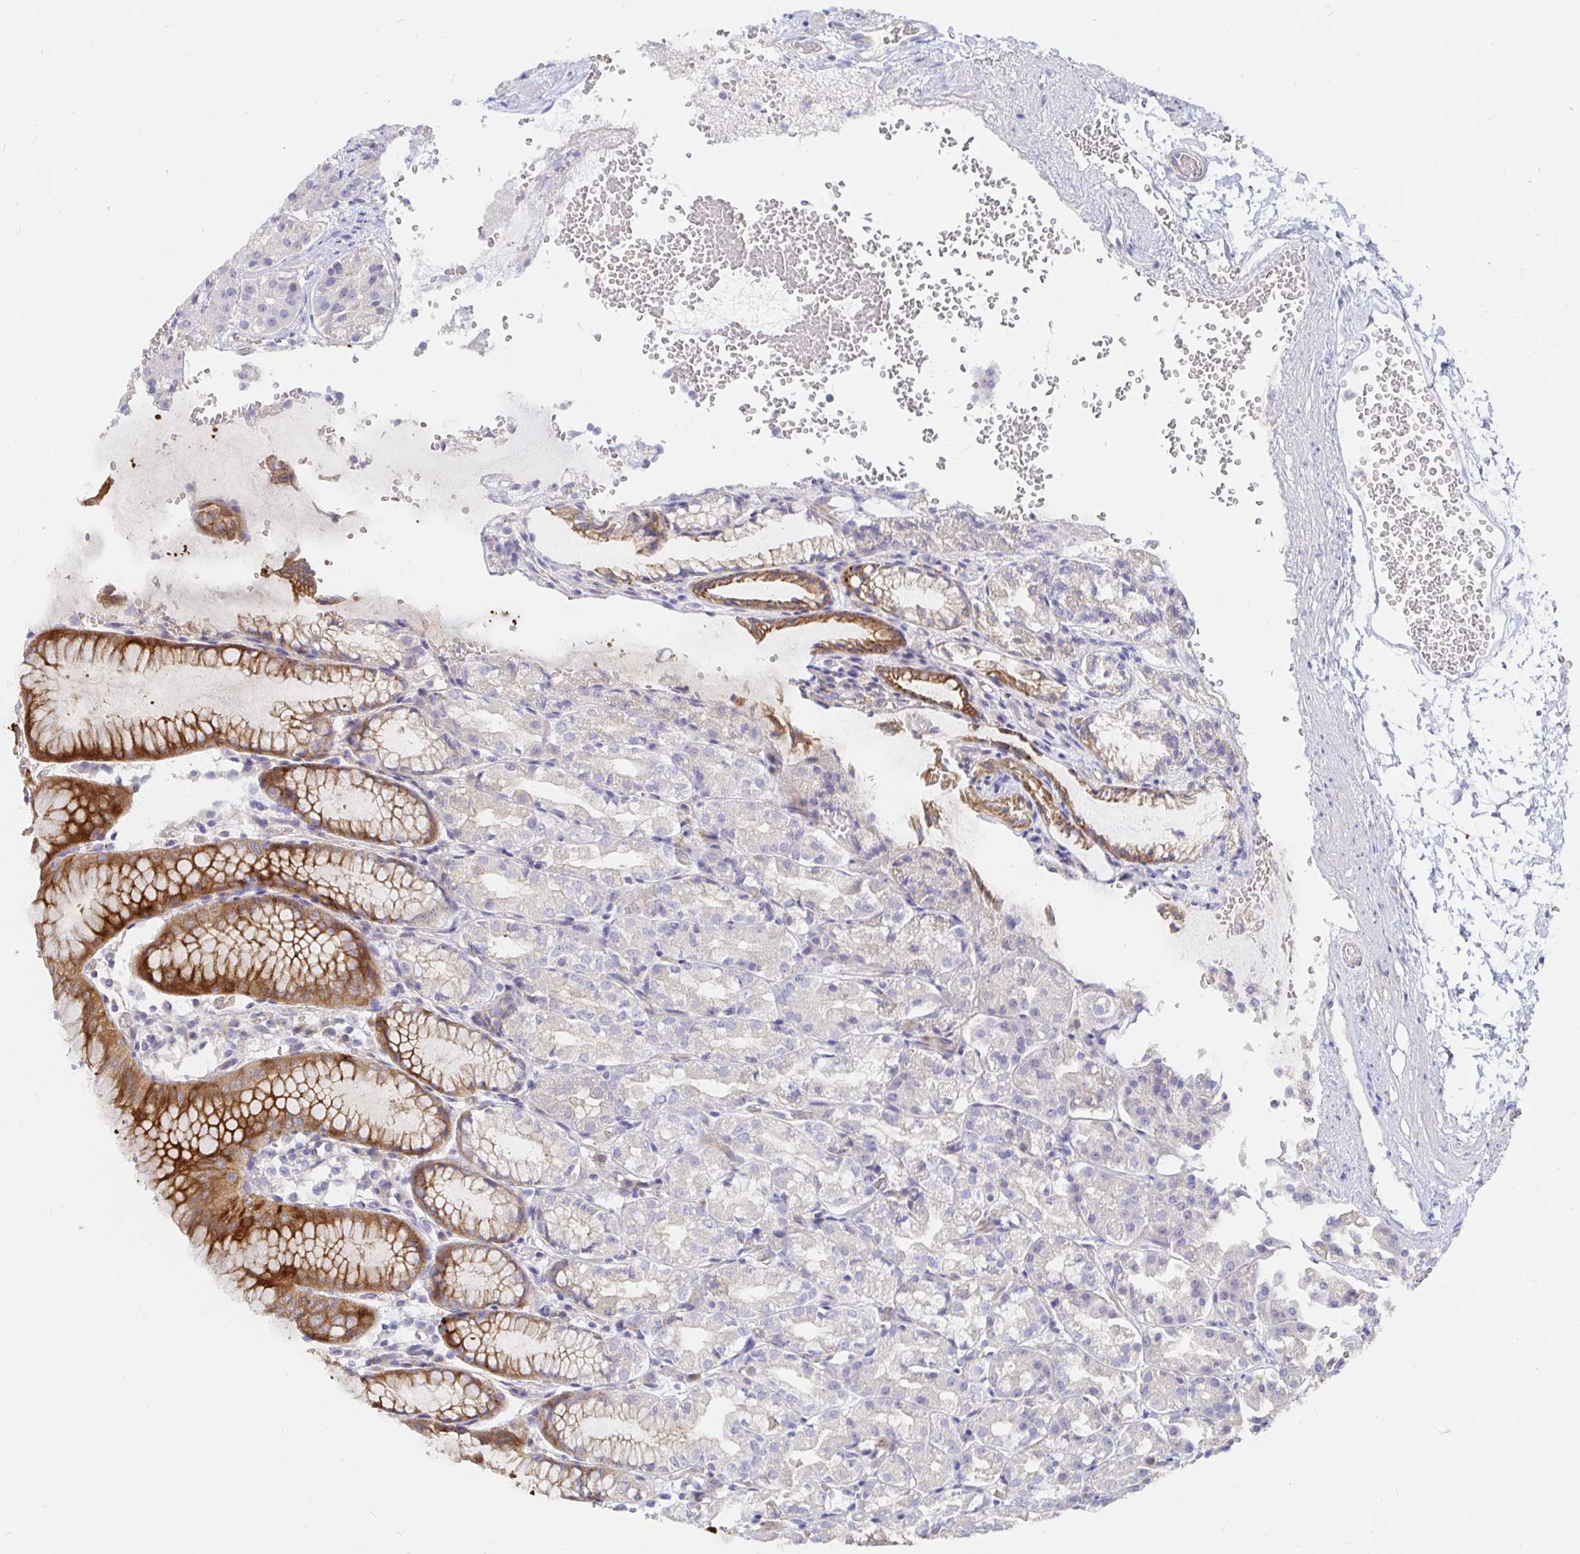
{"staining": {"intensity": "moderate", "quantity": "<25%", "location": "cytoplasmic/membranous"}, "tissue": "stomach", "cell_type": "Glandular cells", "image_type": "normal", "snomed": [{"axis": "morphology", "description": "Normal tissue, NOS"}, {"axis": "topography", "description": "Stomach"}], "caption": "Approximately <25% of glandular cells in normal stomach exhibit moderate cytoplasmic/membranous protein positivity as visualized by brown immunohistochemical staining.", "gene": "KCTD19", "patient": {"sex": "female", "age": 57}}